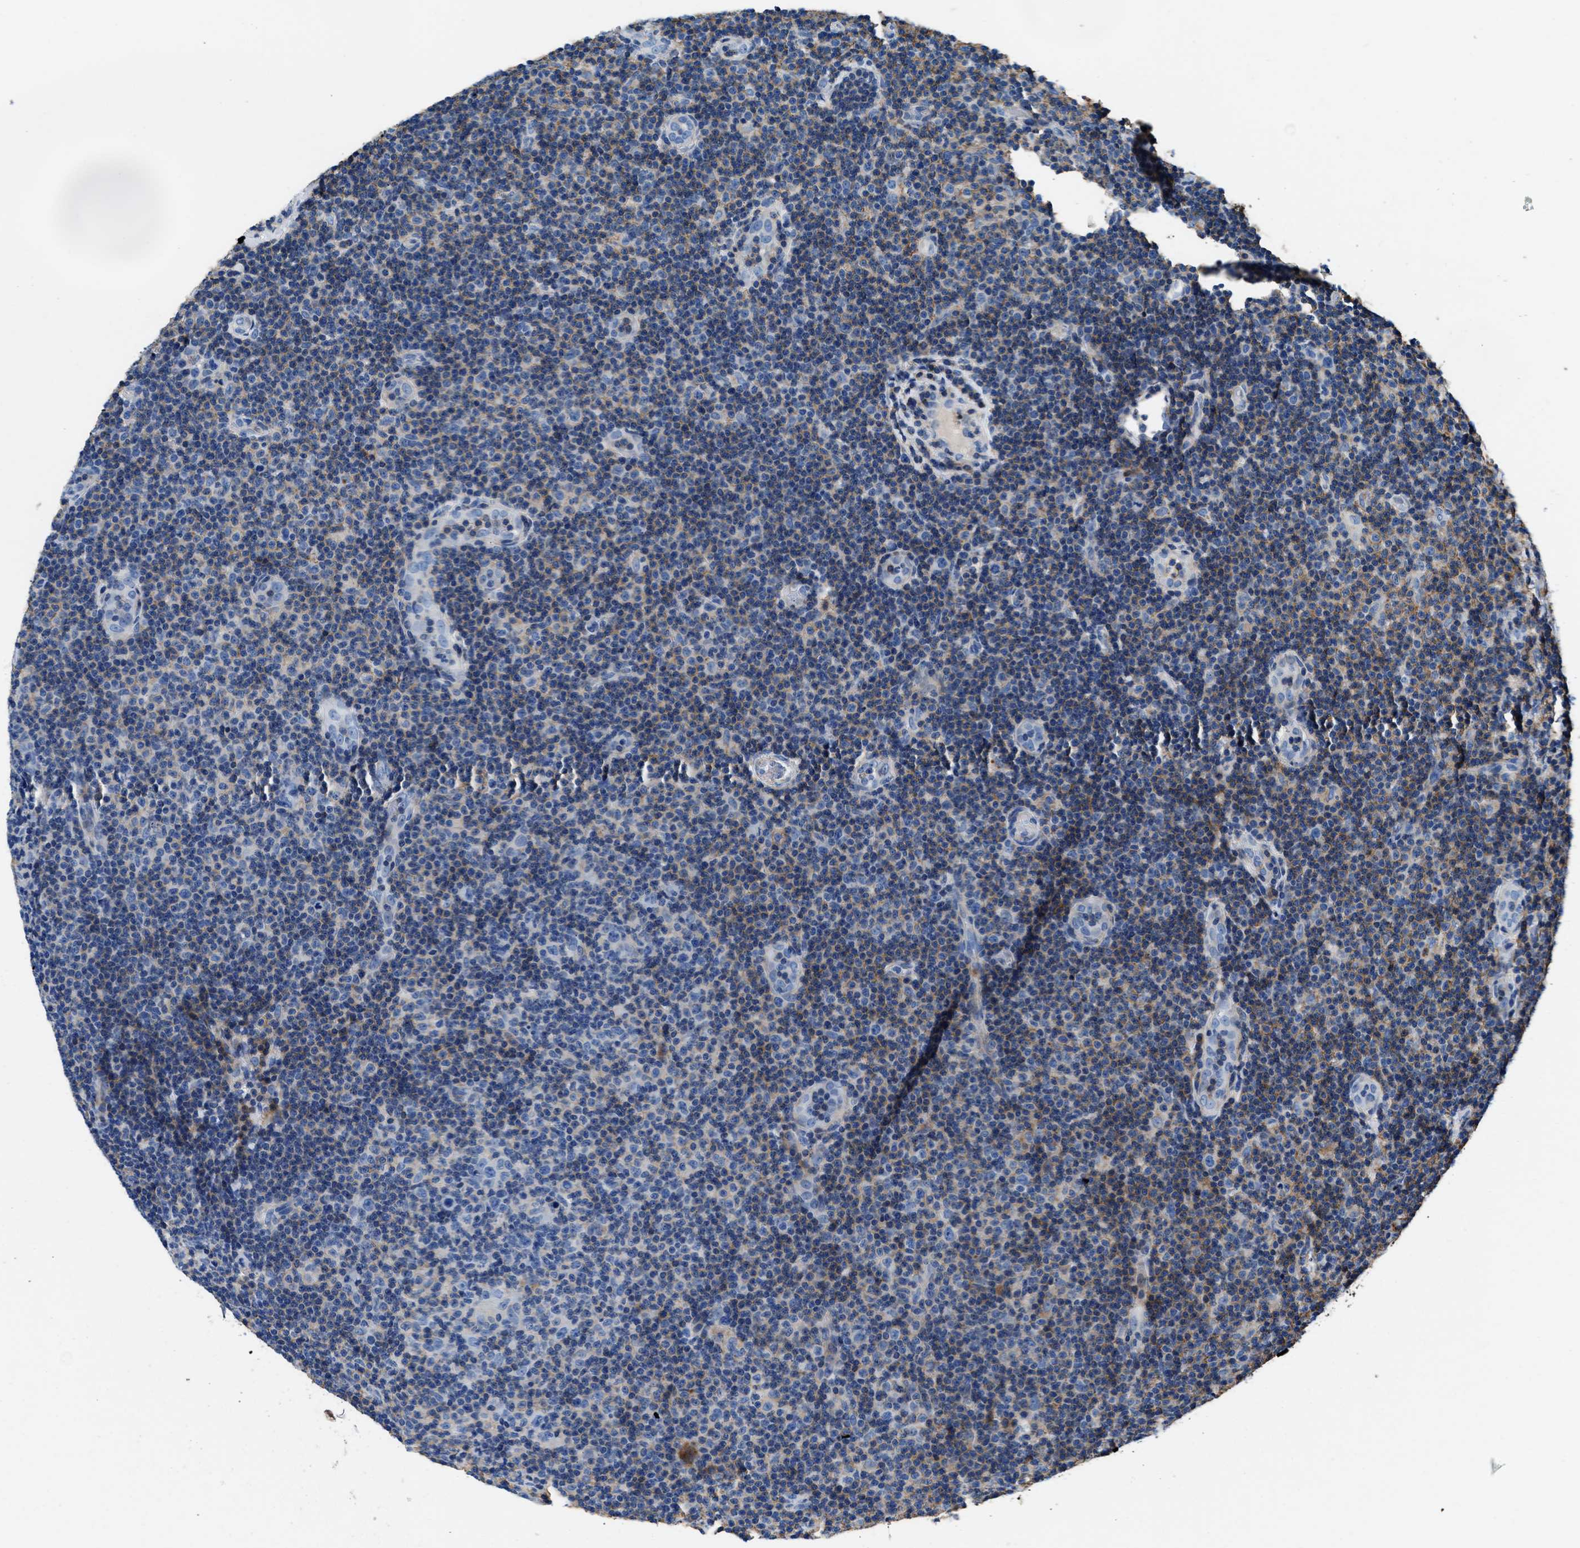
{"staining": {"intensity": "weak", "quantity": "25%-75%", "location": "cytoplasmic/membranous"}, "tissue": "lymphoma", "cell_type": "Tumor cells", "image_type": "cancer", "snomed": [{"axis": "morphology", "description": "Malignant lymphoma, non-Hodgkin's type, Low grade"}, {"axis": "topography", "description": "Lymph node"}], "caption": "There is low levels of weak cytoplasmic/membranous staining in tumor cells of lymphoma, as demonstrated by immunohistochemical staining (brown color).", "gene": "KCNQ4", "patient": {"sex": "male", "age": 66}}